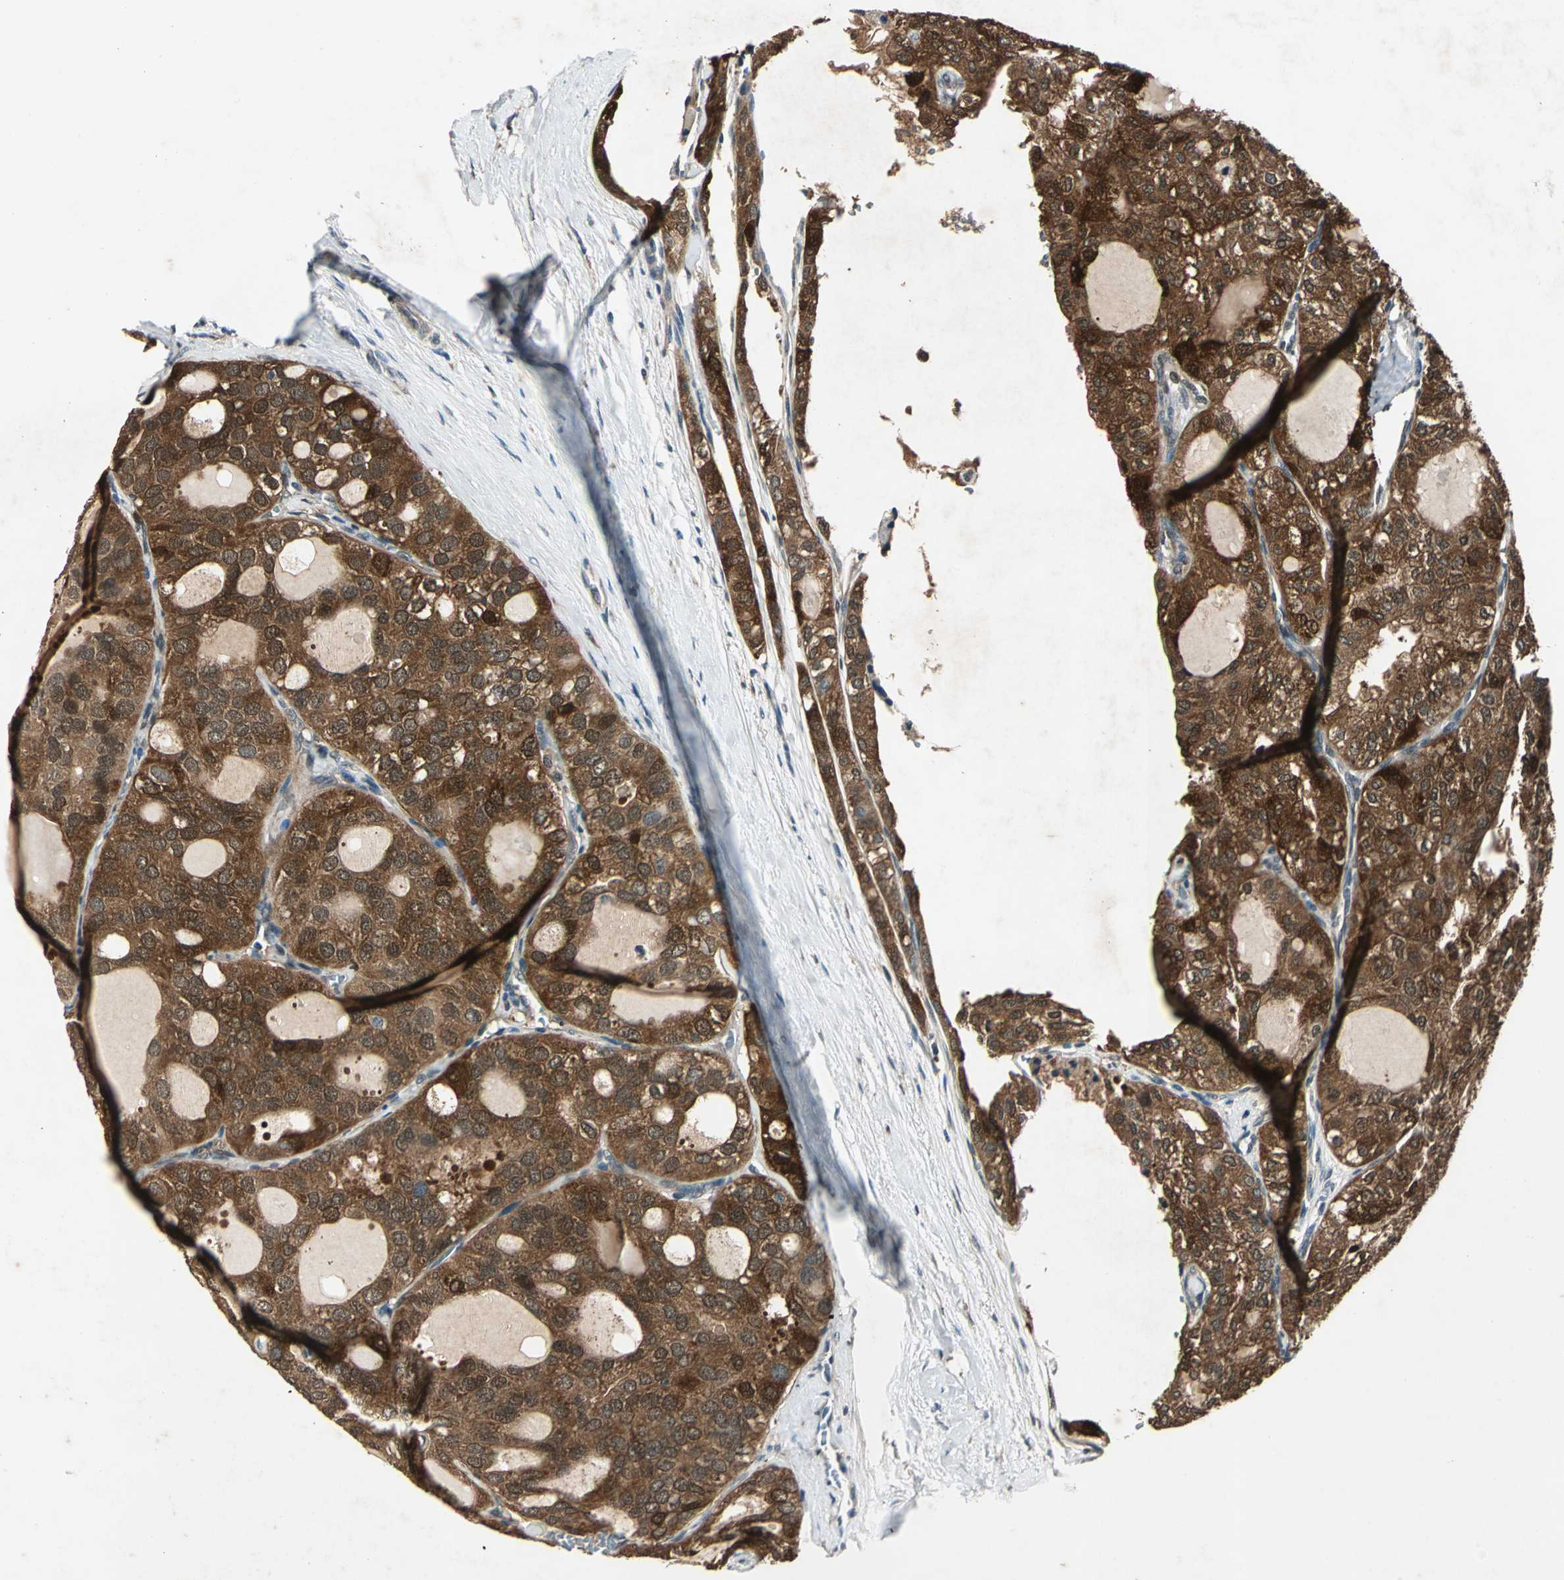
{"staining": {"intensity": "moderate", "quantity": ">75%", "location": "cytoplasmic/membranous"}, "tissue": "thyroid cancer", "cell_type": "Tumor cells", "image_type": "cancer", "snomed": [{"axis": "morphology", "description": "Follicular adenoma carcinoma, NOS"}, {"axis": "topography", "description": "Thyroid gland"}], "caption": "Brown immunohistochemical staining in human follicular adenoma carcinoma (thyroid) reveals moderate cytoplasmic/membranous positivity in approximately >75% of tumor cells. Nuclei are stained in blue.", "gene": "RRM2B", "patient": {"sex": "male", "age": 75}}